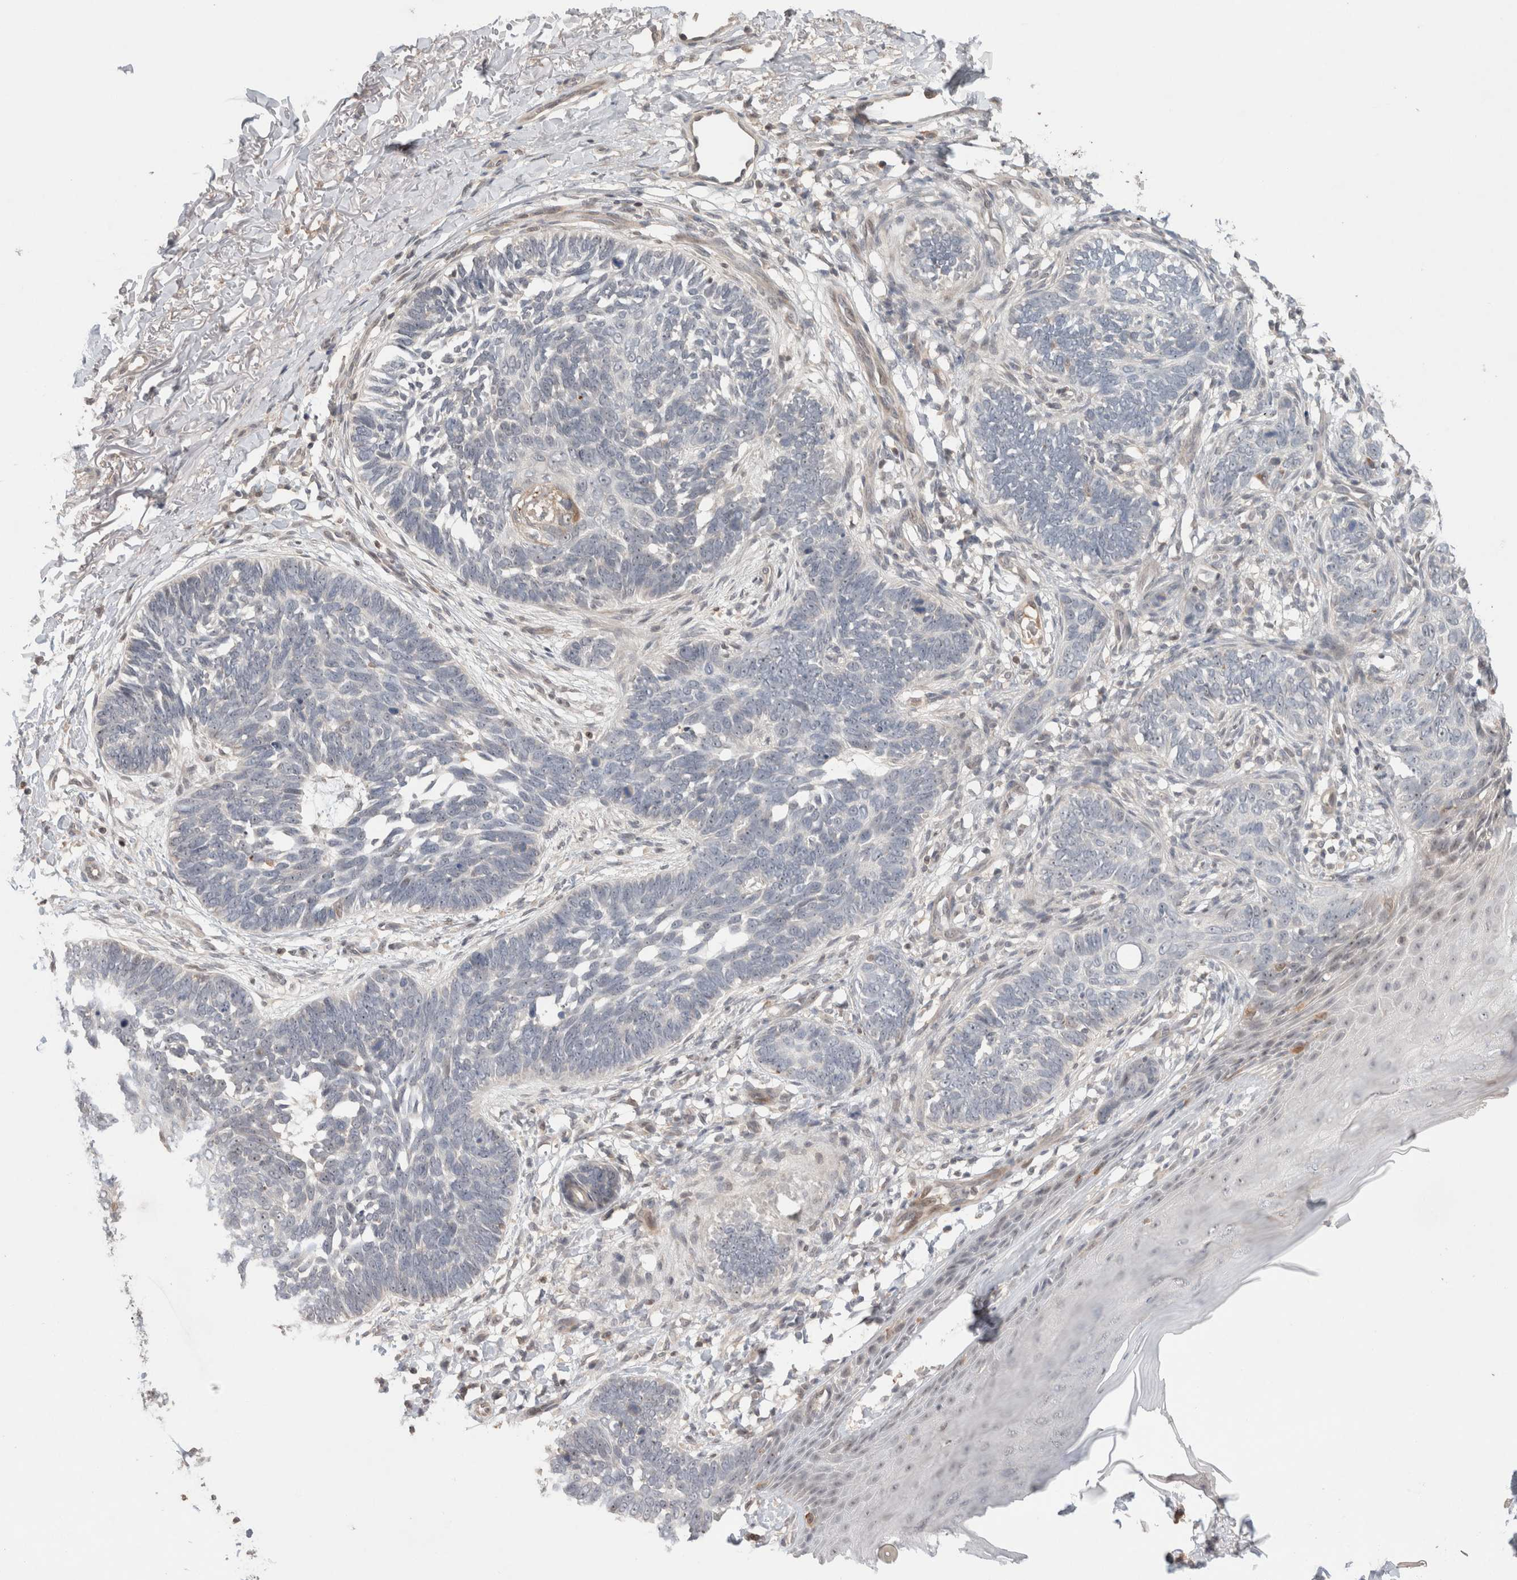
{"staining": {"intensity": "negative", "quantity": "none", "location": "none"}, "tissue": "skin cancer", "cell_type": "Tumor cells", "image_type": "cancer", "snomed": [{"axis": "morphology", "description": "Normal tissue, NOS"}, {"axis": "morphology", "description": "Basal cell carcinoma"}, {"axis": "topography", "description": "Skin"}], "caption": "This is an immunohistochemistry (IHC) image of skin basal cell carcinoma. There is no positivity in tumor cells.", "gene": "SYDE2", "patient": {"sex": "male", "age": 77}}